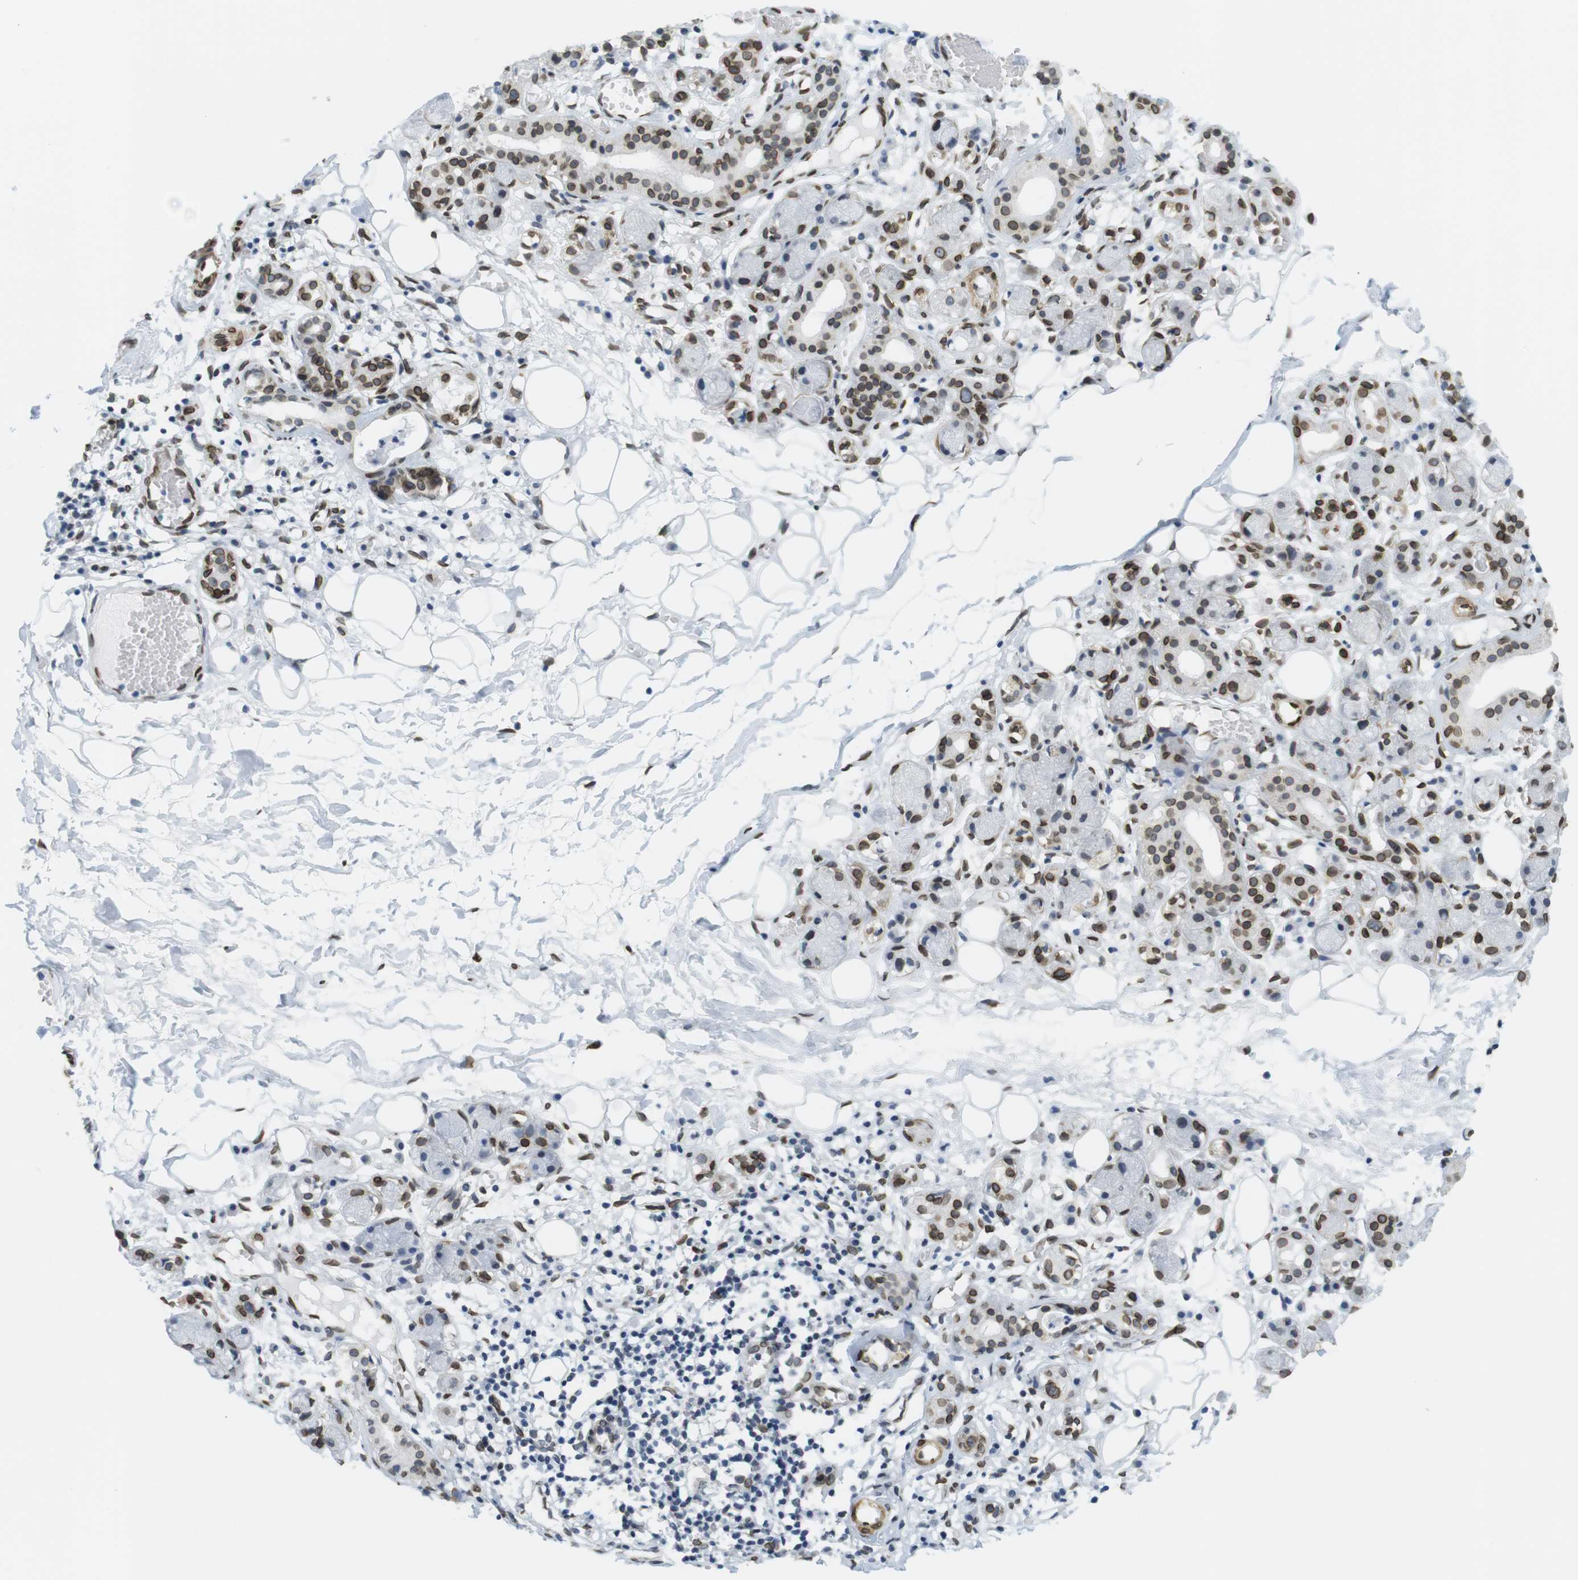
{"staining": {"intensity": "negative", "quantity": "none", "location": "none"}, "tissue": "adipose tissue", "cell_type": "Adipocytes", "image_type": "normal", "snomed": [{"axis": "morphology", "description": "Normal tissue, NOS"}, {"axis": "morphology", "description": "Inflammation, NOS"}, {"axis": "topography", "description": "Vascular tissue"}, {"axis": "topography", "description": "Salivary gland"}], "caption": "A histopathology image of human adipose tissue is negative for staining in adipocytes. (Stains: DAB (3,3'-diaminobenzidine) IHC with hematoxylin counter stain, Microscopy: brightfield microscopy at high magnification).", "gene": "ARL6IP6", "patient": {"sex": "female", "age": 75}}